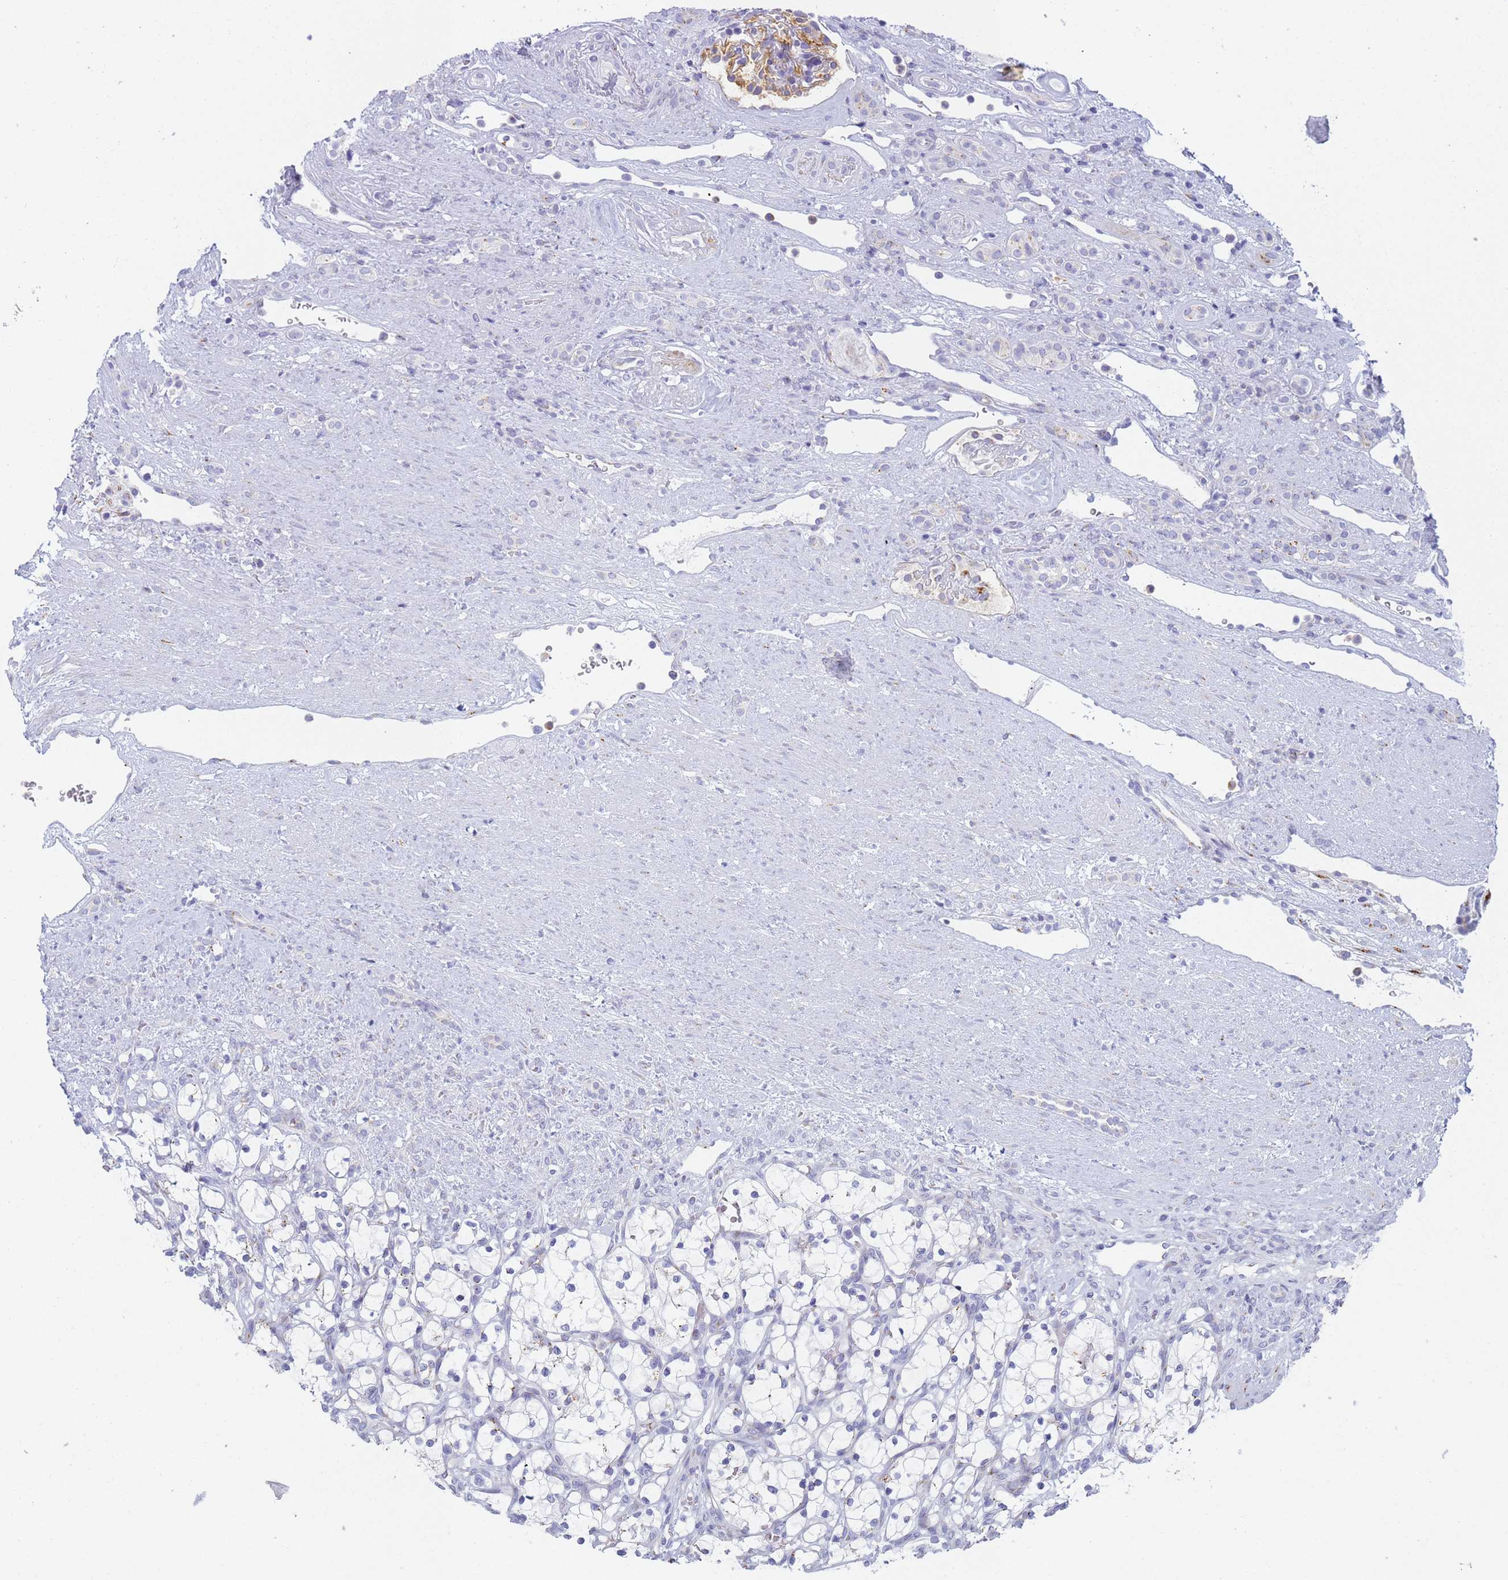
{"staining": {"intensity": "negative", "quantity": "none", "location": "none"}, "tissue": "renal cancer", "cell_type": "Tumor cells", "image_type": "cancer", "snomed": [{"axis": "morphology", "description": "Adenocarcinoma, NOS"}, {"axis": "topography", "description": "Kidney"}], "caption": "DAB (3,3'-diaminobenzidine) immunohistochemical staining of human renal cancer shows no significant staining in tumor cells.", "gene": "CR1", "patient": {"sex": "female", "age": 69}}